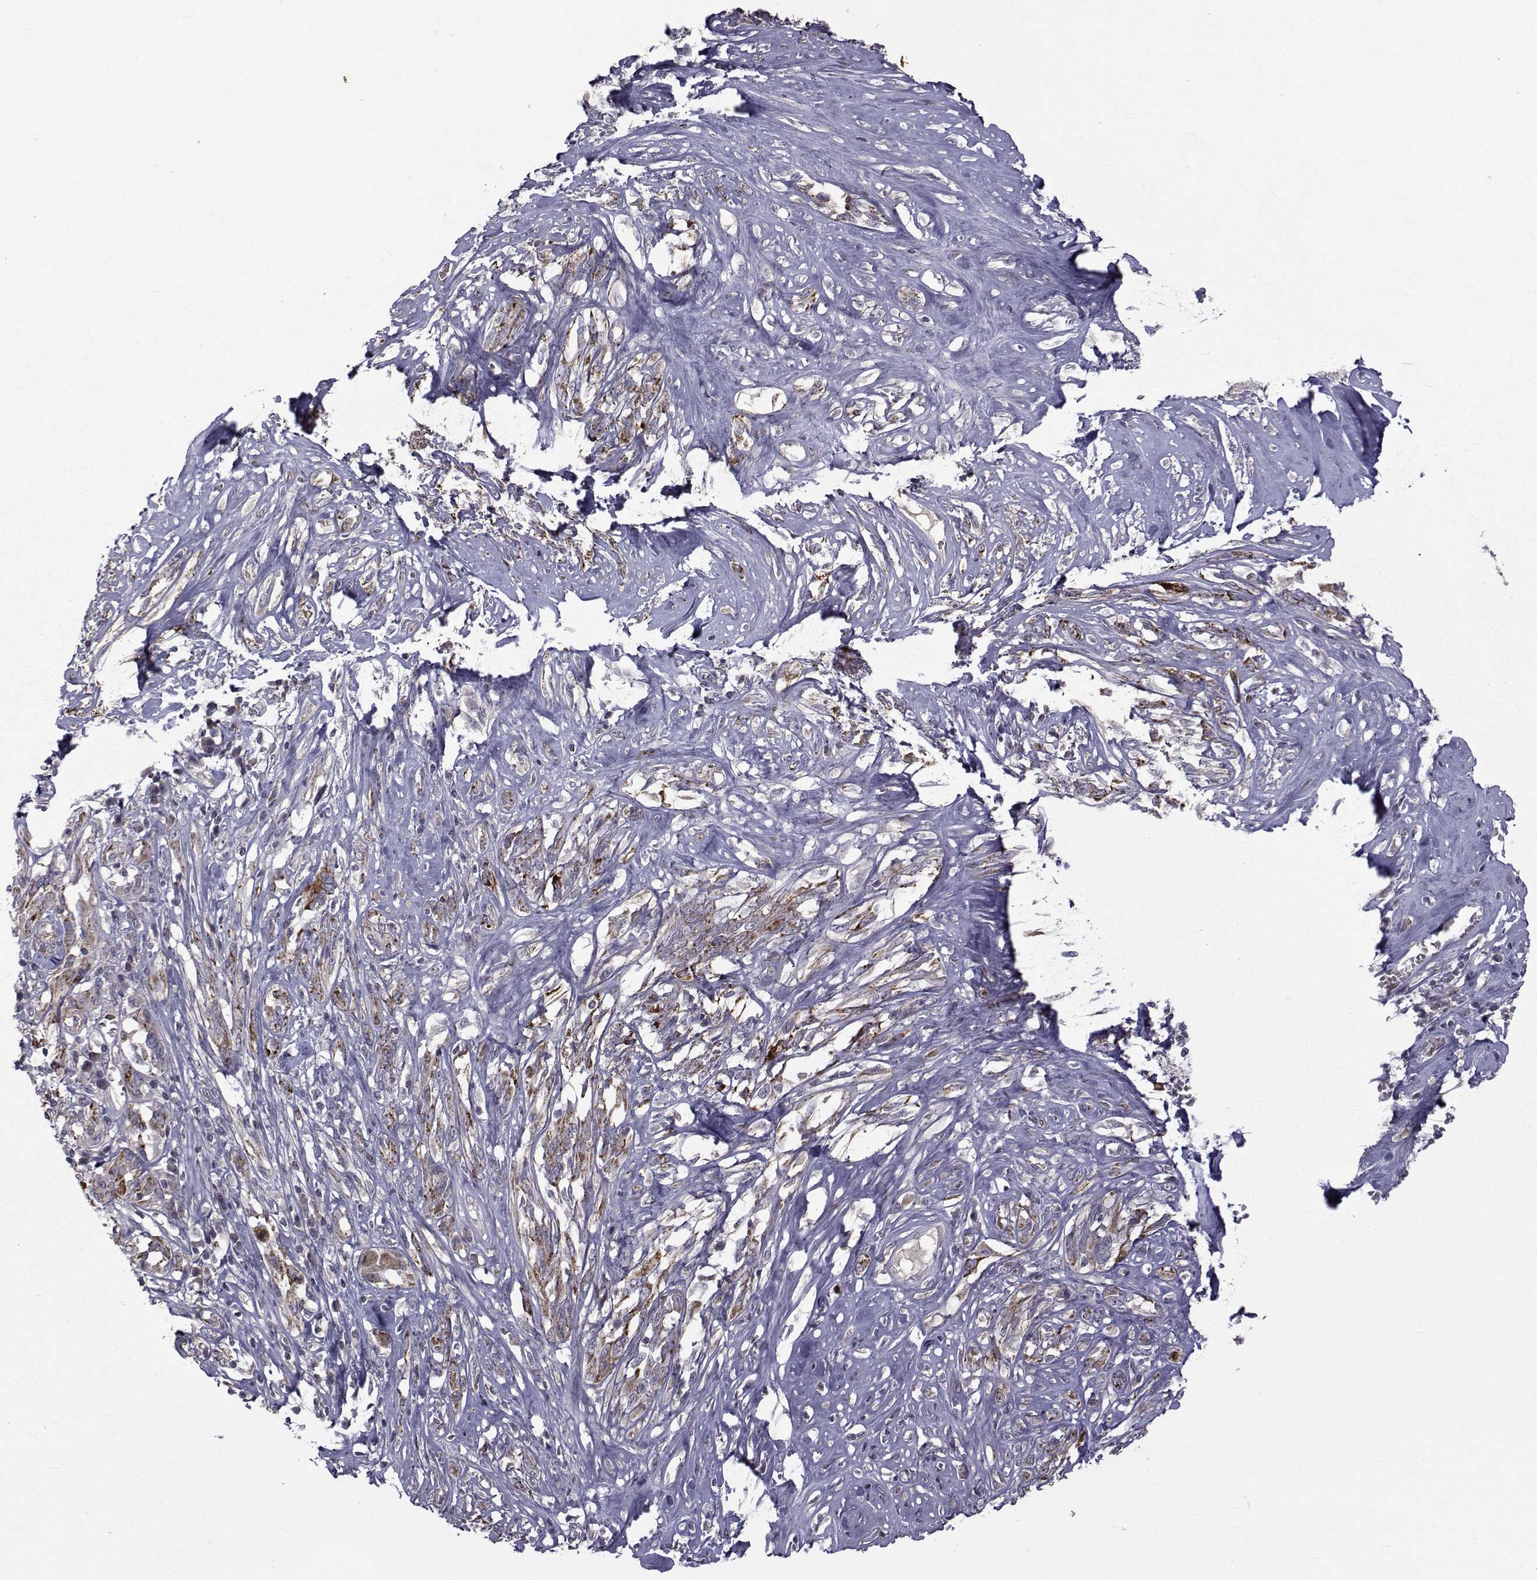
{"staining": {"intensity": "negative", "quantity": "none", "location": "none"}, "tissue": "melanoma", "cell_type": "Tumor cells", "image_type": "cancer", "snomed": [{"axis": "morphology", "description": "Malignant melanoma, NOS"}, {"axis": "topography", "description": "Skin"}], "caption": "A high-resolution histopathology image shows immunohistochemistry staining of malignant melanoma, which exhibits no significant positivity in tumor cells.", "gene": "FDXR", "patient": {"sex": "female", "age": 91}}